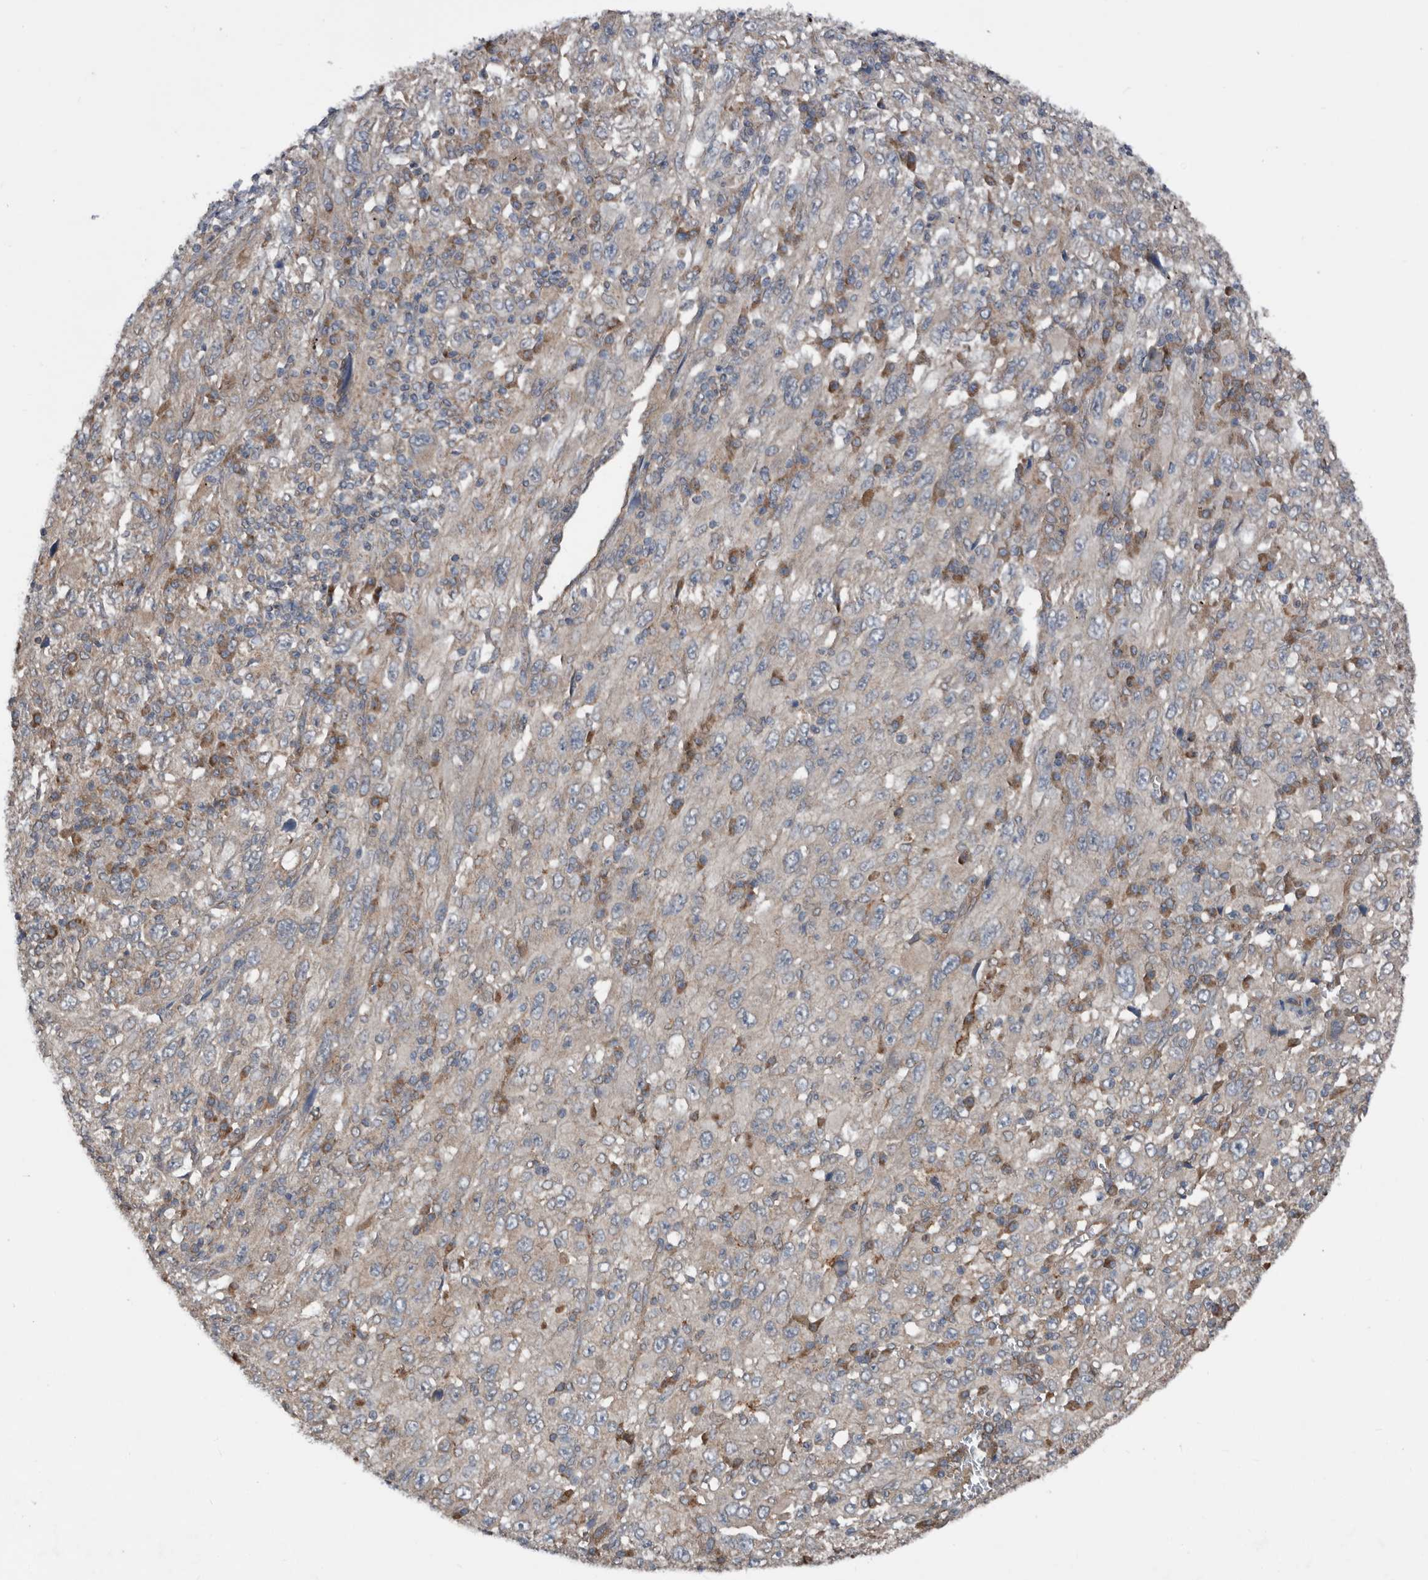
{"staining": {"intensity": "weak", "quantity": "<25%", "location": "cytoplasmic/membranous"}, "tissue": "melanoma", "cell_type": "Tumor cells", "image_type": "cancer", "snomed": [{"axis": "morphology", "description": "Malignant melanoma, Metastatic site"}, {"axis": "topography", "description": "Skin"}], "caption": "A histopathology image of human malignant melanoma (metastatic site) is negative for staining in tumor cells.", "gene": "AFAP1", "patient": {"sex": "female", "age": 56}}